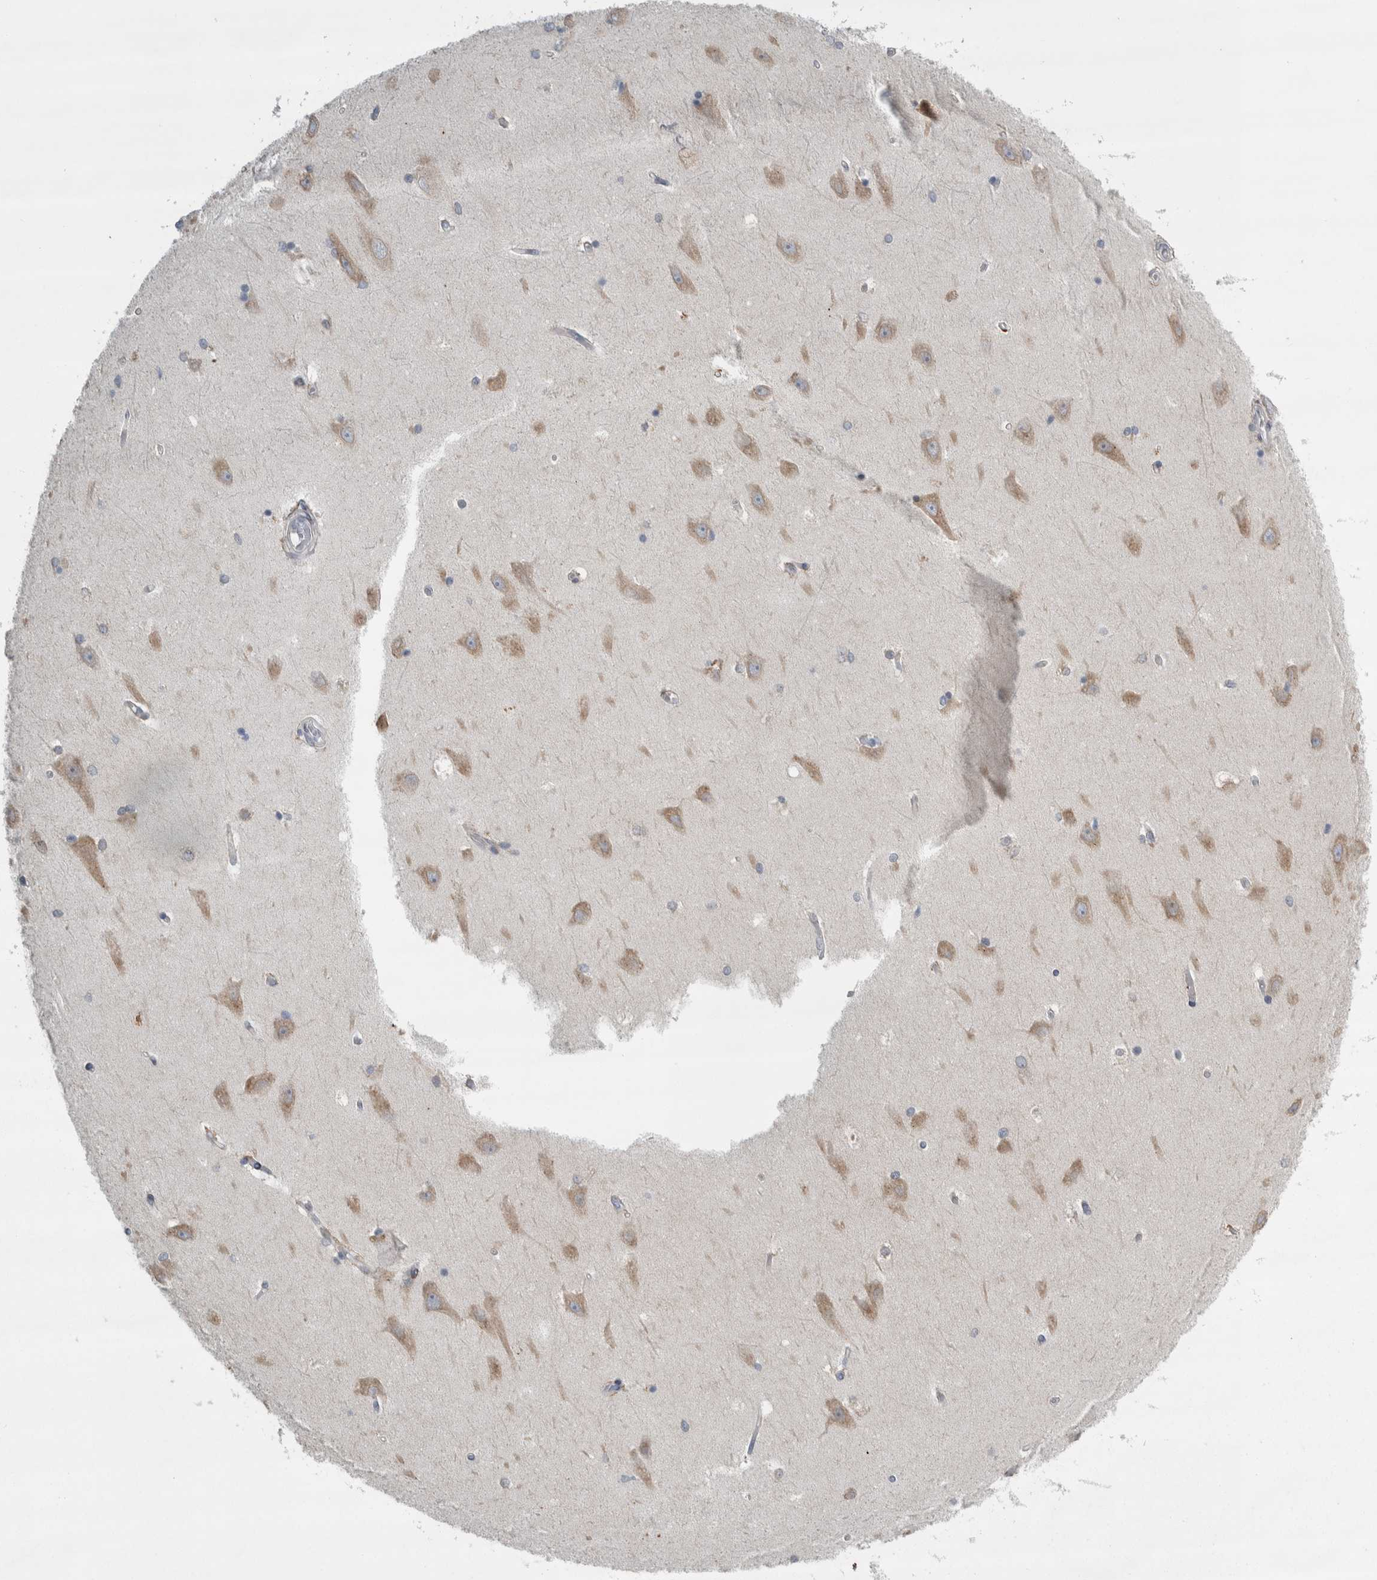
{"staining": {"intensity": "negative", "quantity": "none", "location": "none"}, "tissue": "hippocampus", "cell_type": "Glial cells", "image_type": "normal", "snomed": [{"axis": "morphology", "description": "Normal tissue, NOS"}, {"axis": "topography", "description": "Hippocampus"}], "caption": "The photomicrograph reveals no staining of glial cells in unremarkable hippocampus. Brightfield microscopy of immunohistochemistry stained with DAB (brown) and hematoxylin (blue), captured at high magnification.", "gene": "SIGMAR1", "patient": {"sex": "male", "age": 45}}